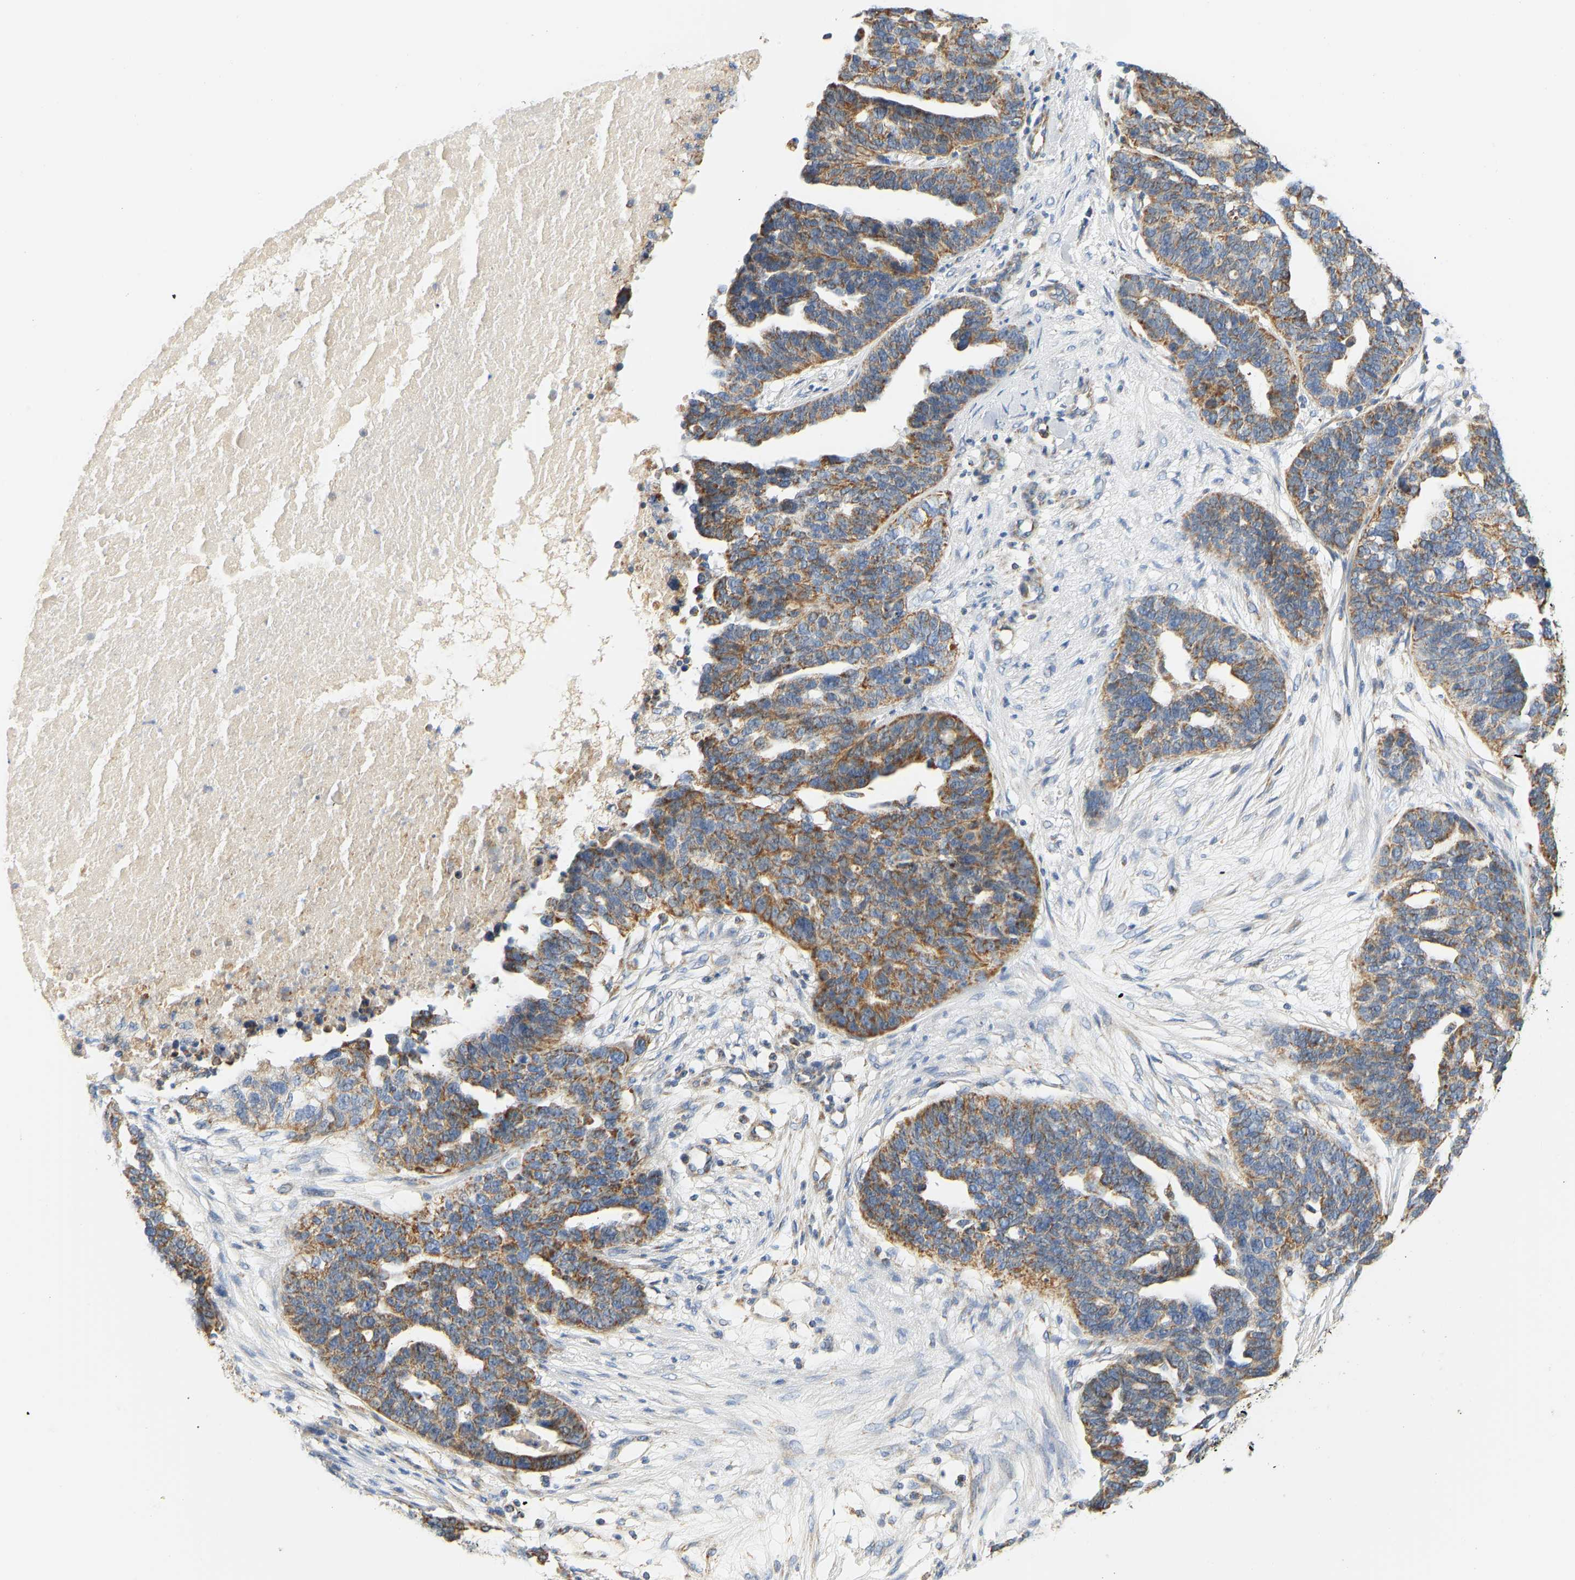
{"staining": {"intensity": "moderate", "quantity": ">75%", "location": "cytoplasmic/membranous"}, "tissue": "ovarian cancer", "cell_type": "Tumor cells", "image_type": "cancer", "snomed": [{"axis": "morphology", "description": "Cystadenocarcinoma, serous, NOS"}, {"axis": "topography", "description": "Ovary"}], "caption": "Protein expression analysis of ovarian serous cystadenocarcinoma exhibits moderate cytoplasmic/membranous staining in about >75% of tumor cells. (Brightfield microscopy of DAB IHC at high magnification).", "gene": "GRPEL2", "patient": {"sex": "female", "age": 59}}